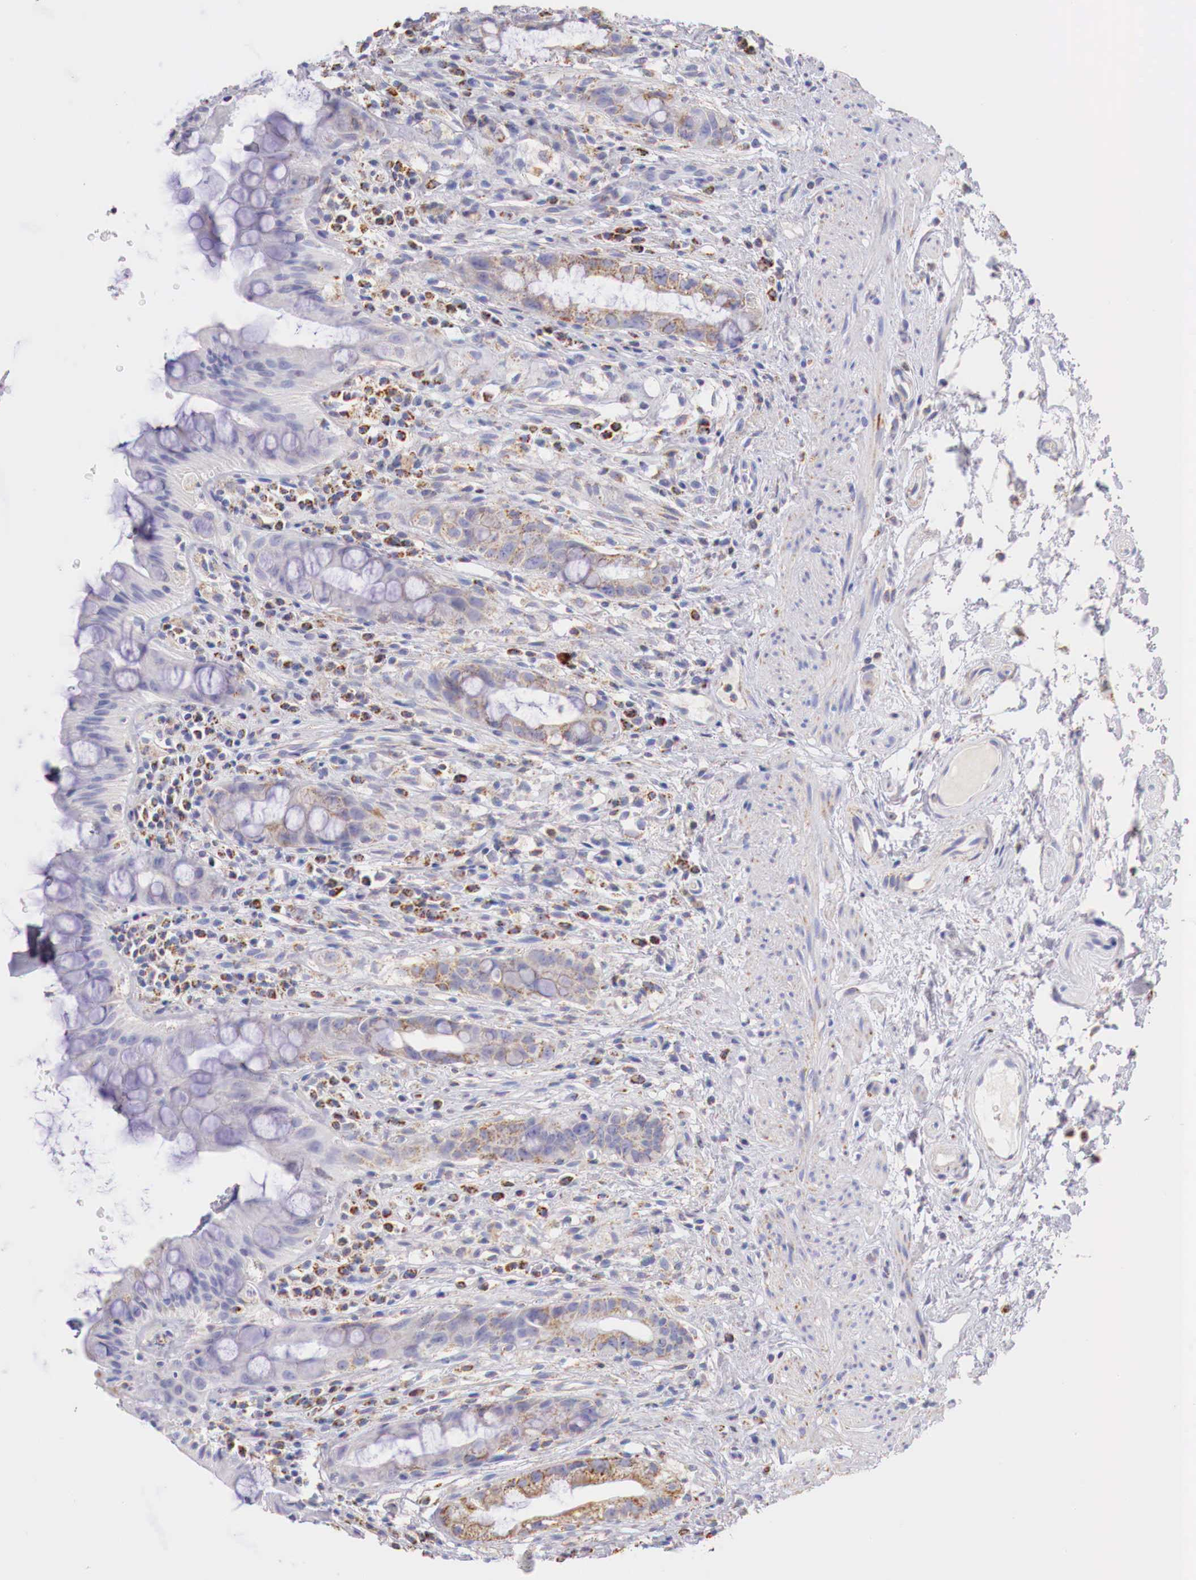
{"staining": {"intensity": "weak", "quantity": ">75%", "location": "cytoplasmic/membranous"}, "tissue": "rectum", "cell_type": "Glandular cells", "image_type": "normal", "snomed": [{"axis": "morphology", "description": "Normal tissue, NOS"}, {"axis": "topography", "description": "Rectum"}], "caption": "An immunohistochemistry image of normal tissue is shown. Protein staining in brown shows weak cytoplasmic/membranous positivity in rectum within glandular cells. (Brightfield microscopy of DAB IHC at high magnification).", "gene": "IDH3G", "patient": {"sex": "female", "age": 60}}